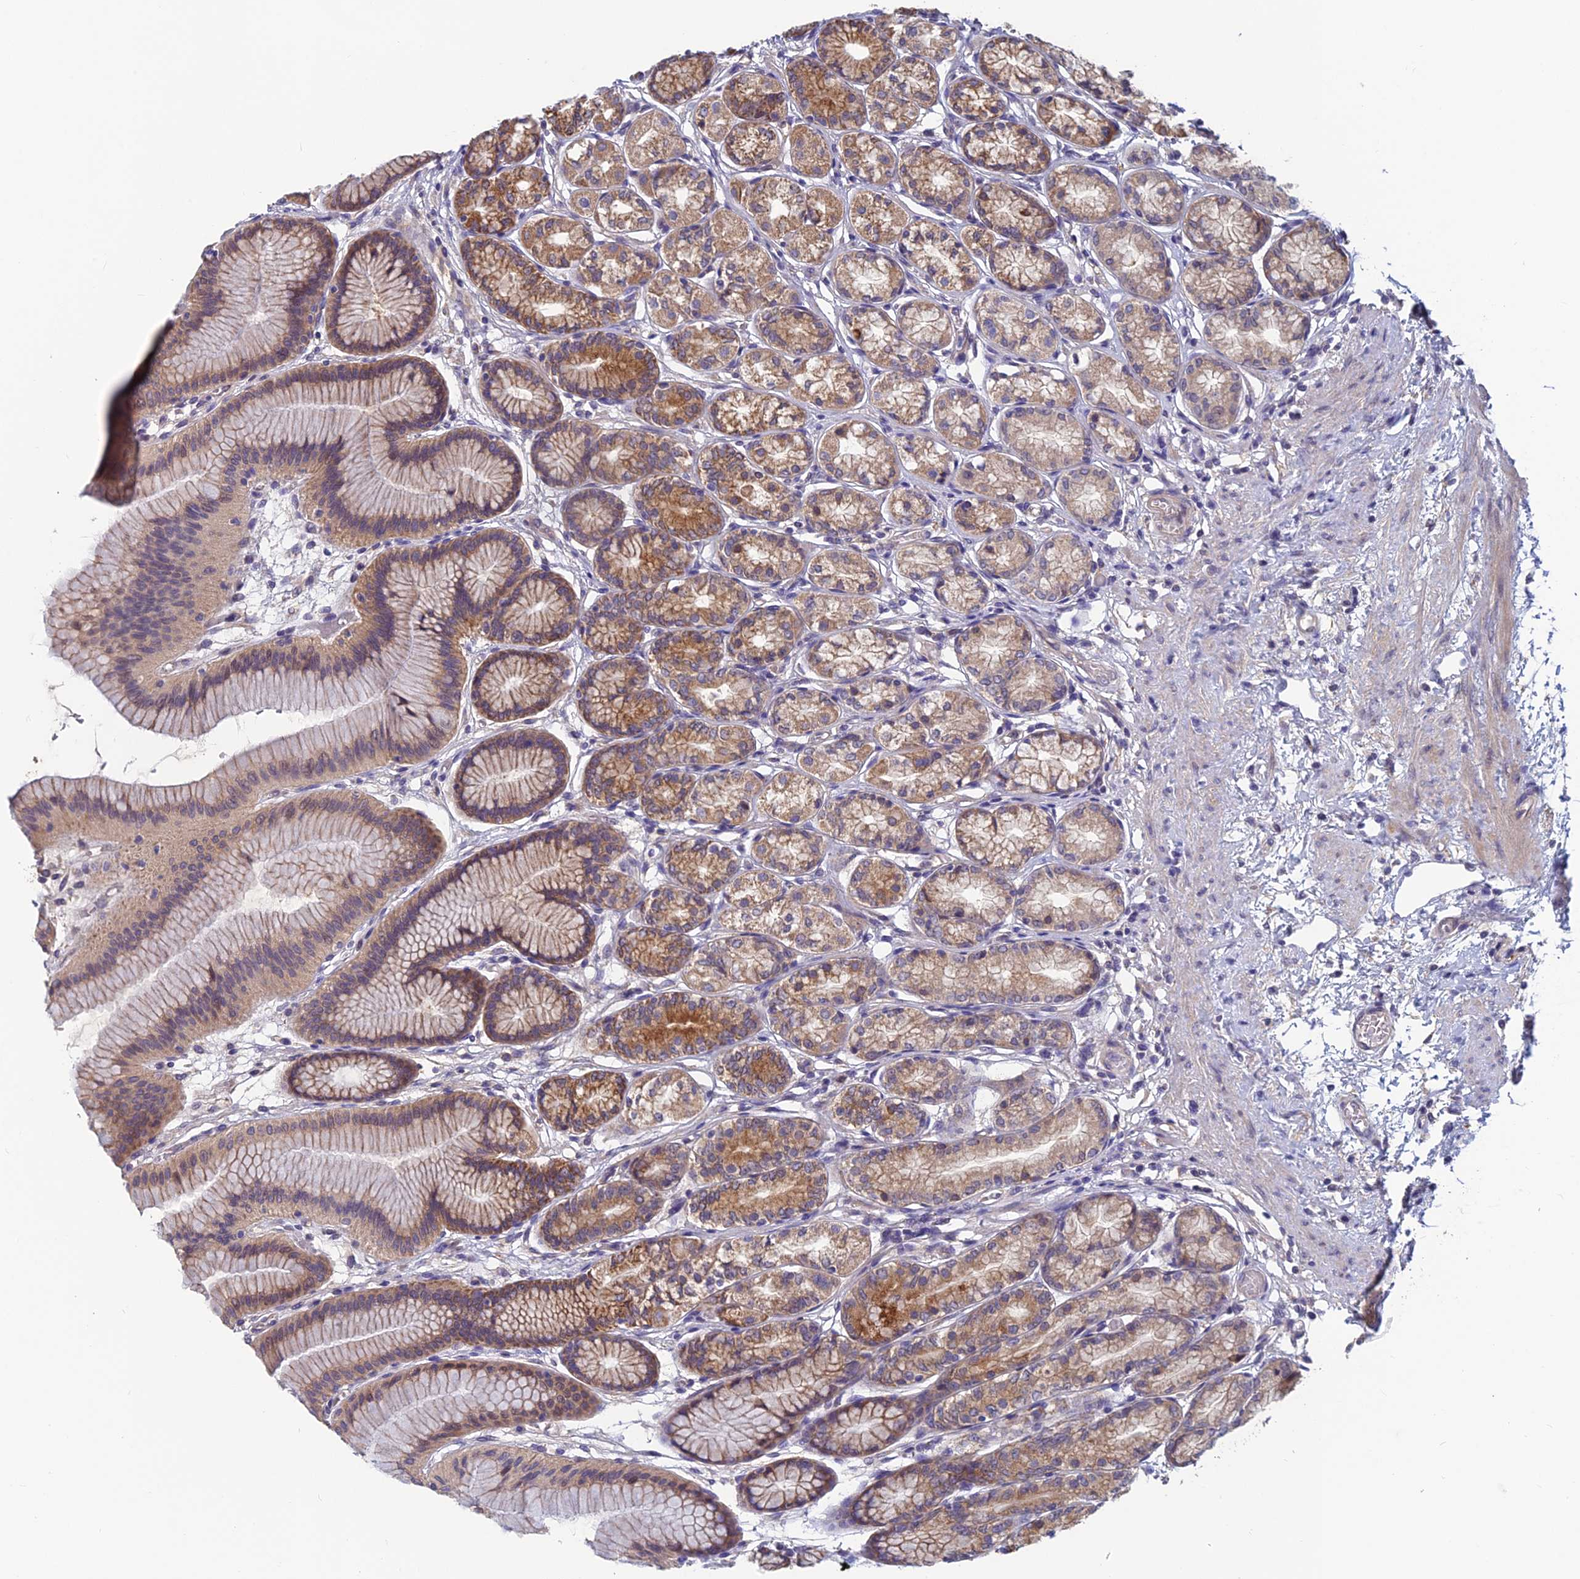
{"staining": {"intensity": "moderate", "quantity": ">75%", "location": "cytoplasmic/membranous"}, "tissue": "stomach", "cell_type": "Glandular cells", "image_type": "normal", "snomed": [{"axis": "morphology", "description": "Normal tissue, NOS"}, {"axis": "morphology", "description": "Adenocarcinoma, NOS"}, {"axis": "morphology", "description": "Adenocarcinoma, High grade"}, {"axis": "topography", "description": "Stomach, upper"}, {"axis": "topography", "description": "Stomach"}], "caption": "Immunohistochemistry (IHC) (DAB) staining of unremarkable stomach shows moderate cytoplasmic/membranous protein expression in about >75% of glandular cells.", "gene": "HECA", "patient": {"sex": "female", "age": 65}}